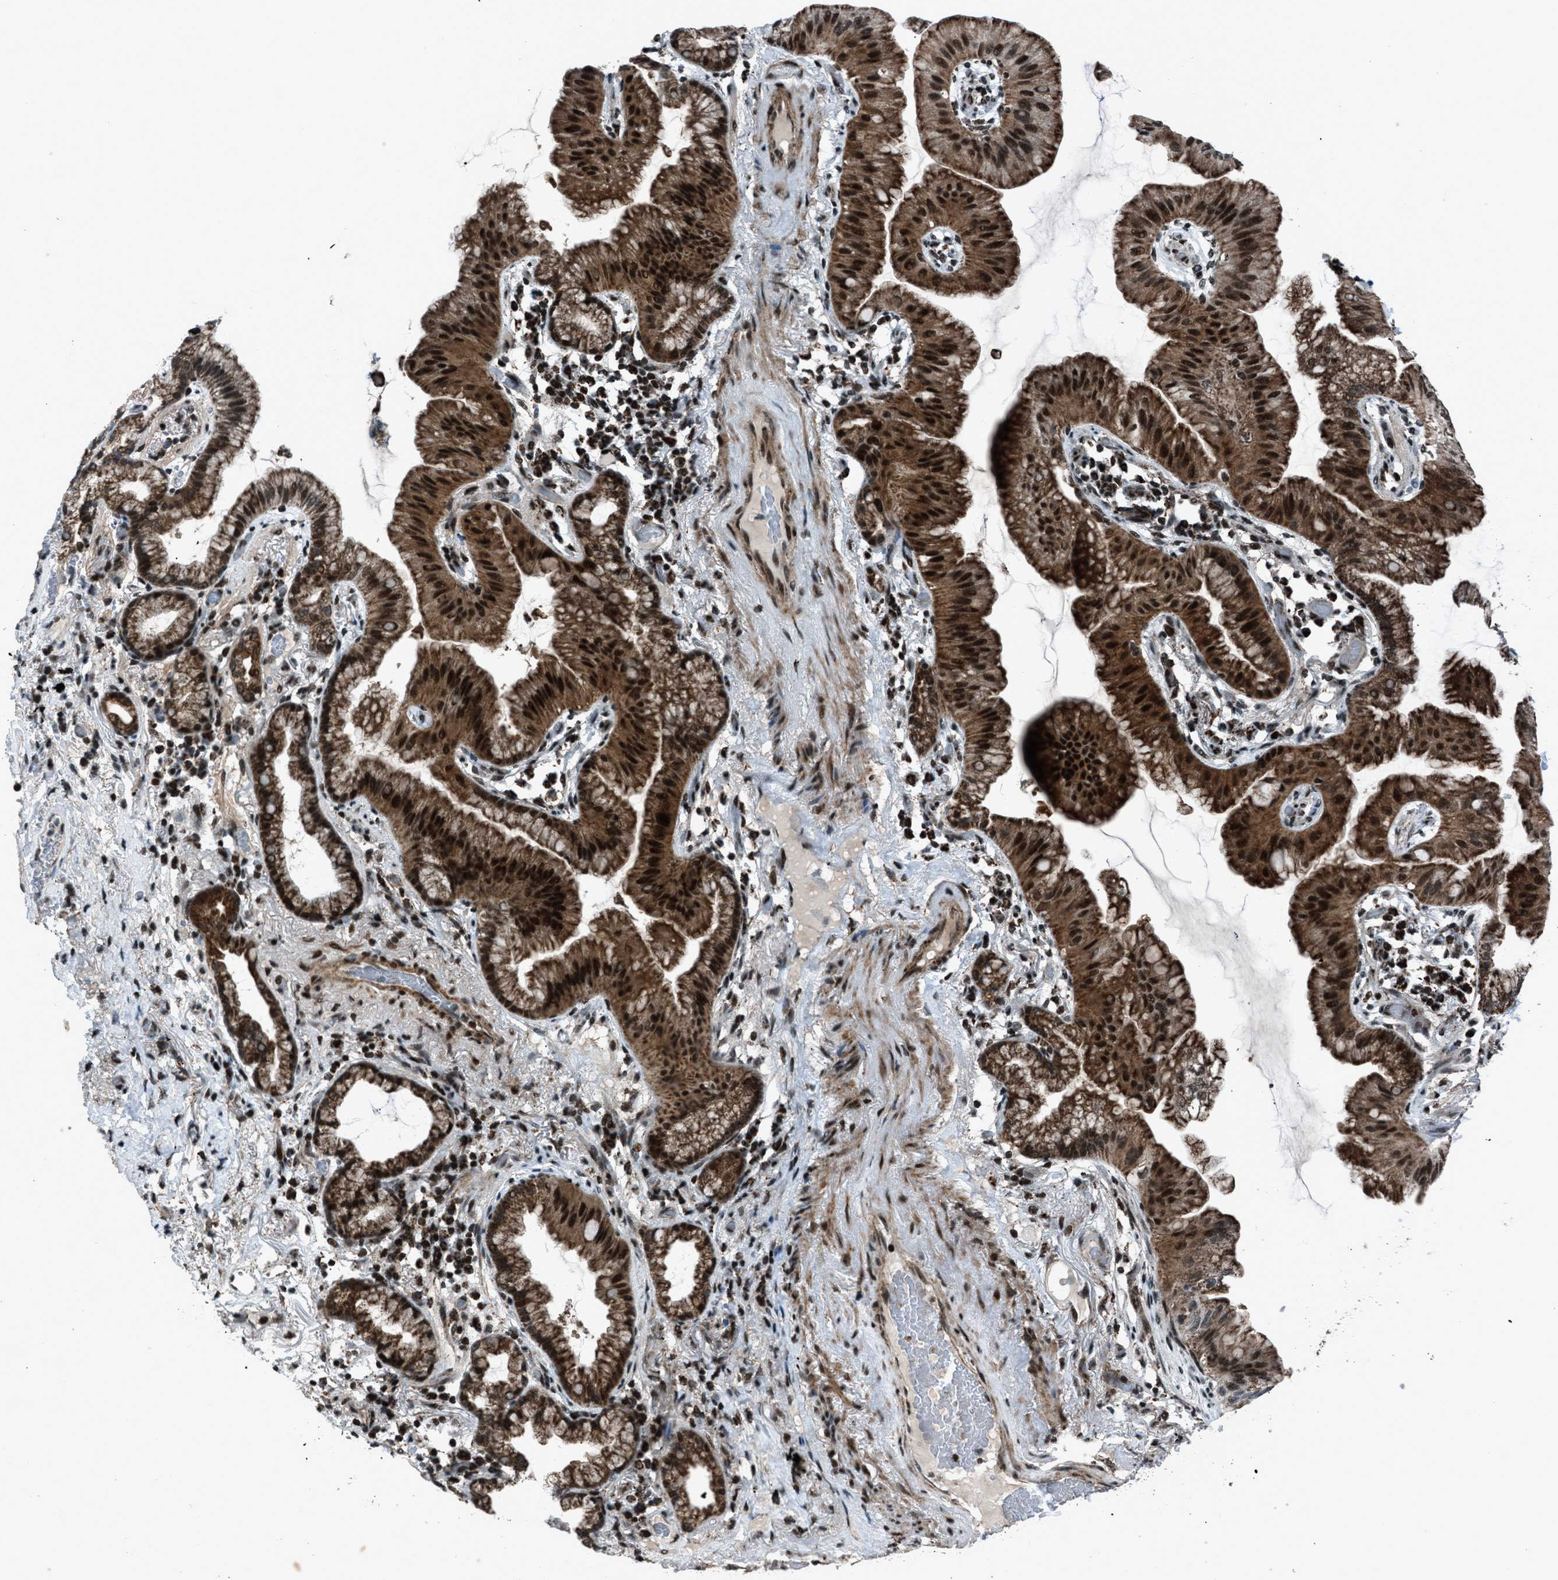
{"staining": {"intensity": "strong", "quantity": ">75%", "location": "cytoplasmic/membranous,nuclear"}, "tissue": "lung cancer", "cell_type": "Tumor cells", "image_type": "cancer", "snomed": [{"axis": "morphology", "description": "Normal tissue, NOS"}, {"axis": "morphology", "description": "Adenocarcinoma, NOS"}, {"axis": "topography", "description": "Bronchus"}, {"axis": "topography", "description": "Lung"}], "caption": "Immunohistochemistry micrograph of human lung cancer stained for a protein (brown), which demonstrates high levels of strong cytoplasmic/membranous and nuclear staining in about >75% of tumor cells.", "gene": "MORC3", "patient": {"sex": "female", "age": 70}}